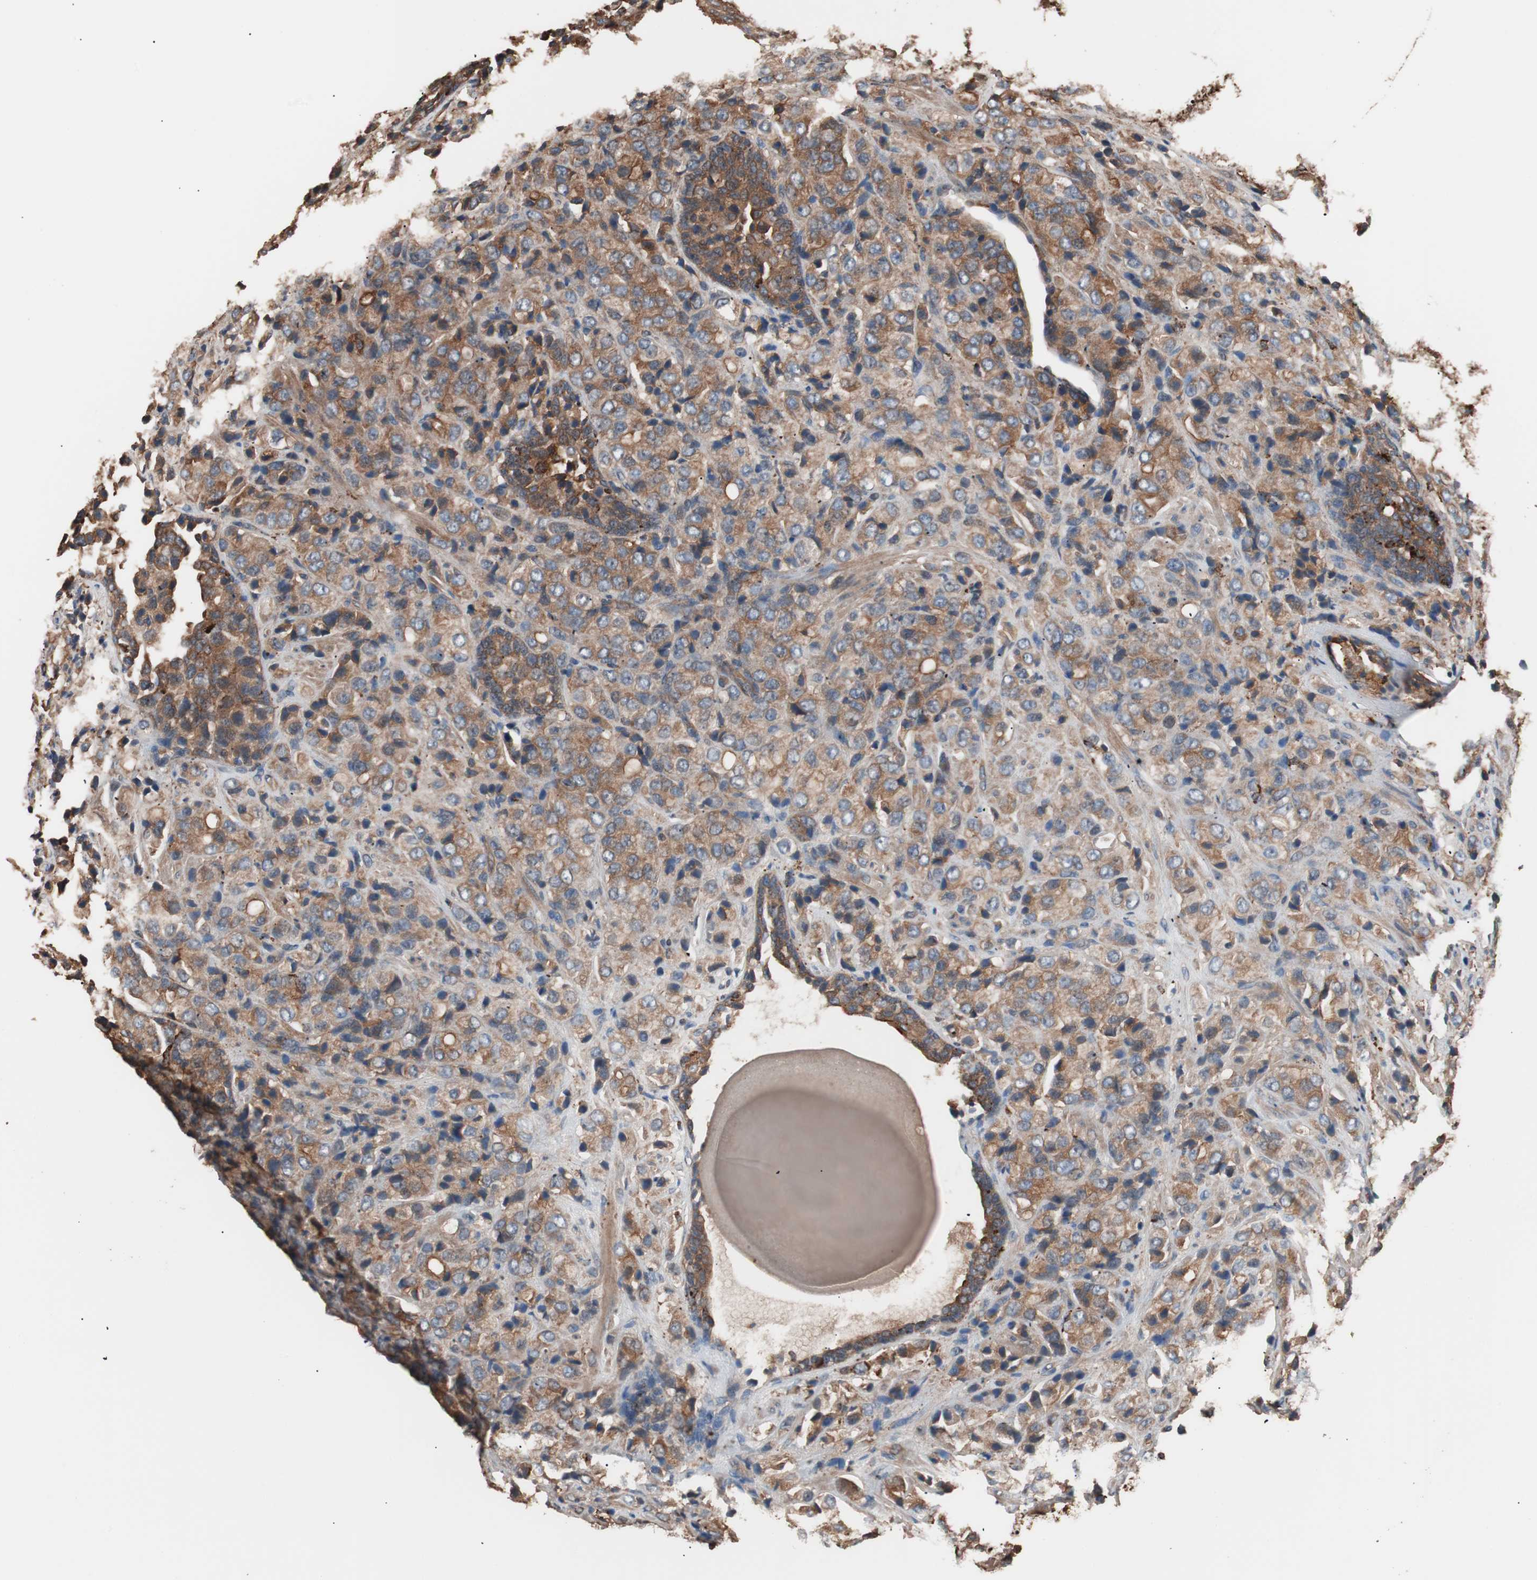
{"staining": {"intensity": "moderate", "quantity": ">75%", "location": "cytoplasmic/membranous"}, "tissue": "prostate cancer", "cell_type": "Tumor cells", "image_type": "cancer", "snomed": [{"axis": "morphology", "description": "Adenocarcinoma, High grade"}, {"axis": "topography", "description": "Prostate"}], "caption": "High-magnification brightfield microscopy of prostate adenocarcinoma (high-grade) stained with DAB (3,3'-diaminobenzidine) (brown) and counterstained with hematoxylin (blue). tumor cells exhibit moderate cytoplasmic/membranous expression is appreciated in about>75% of cells. The protein is stained brown, and the nuclei are stained in blue (DAB (3,3'-diaminobenzidine) IHC with brightfield microscopy, high magnification).", "gene": "CCT3", "patient": {"sex": "male", "age": 70}}